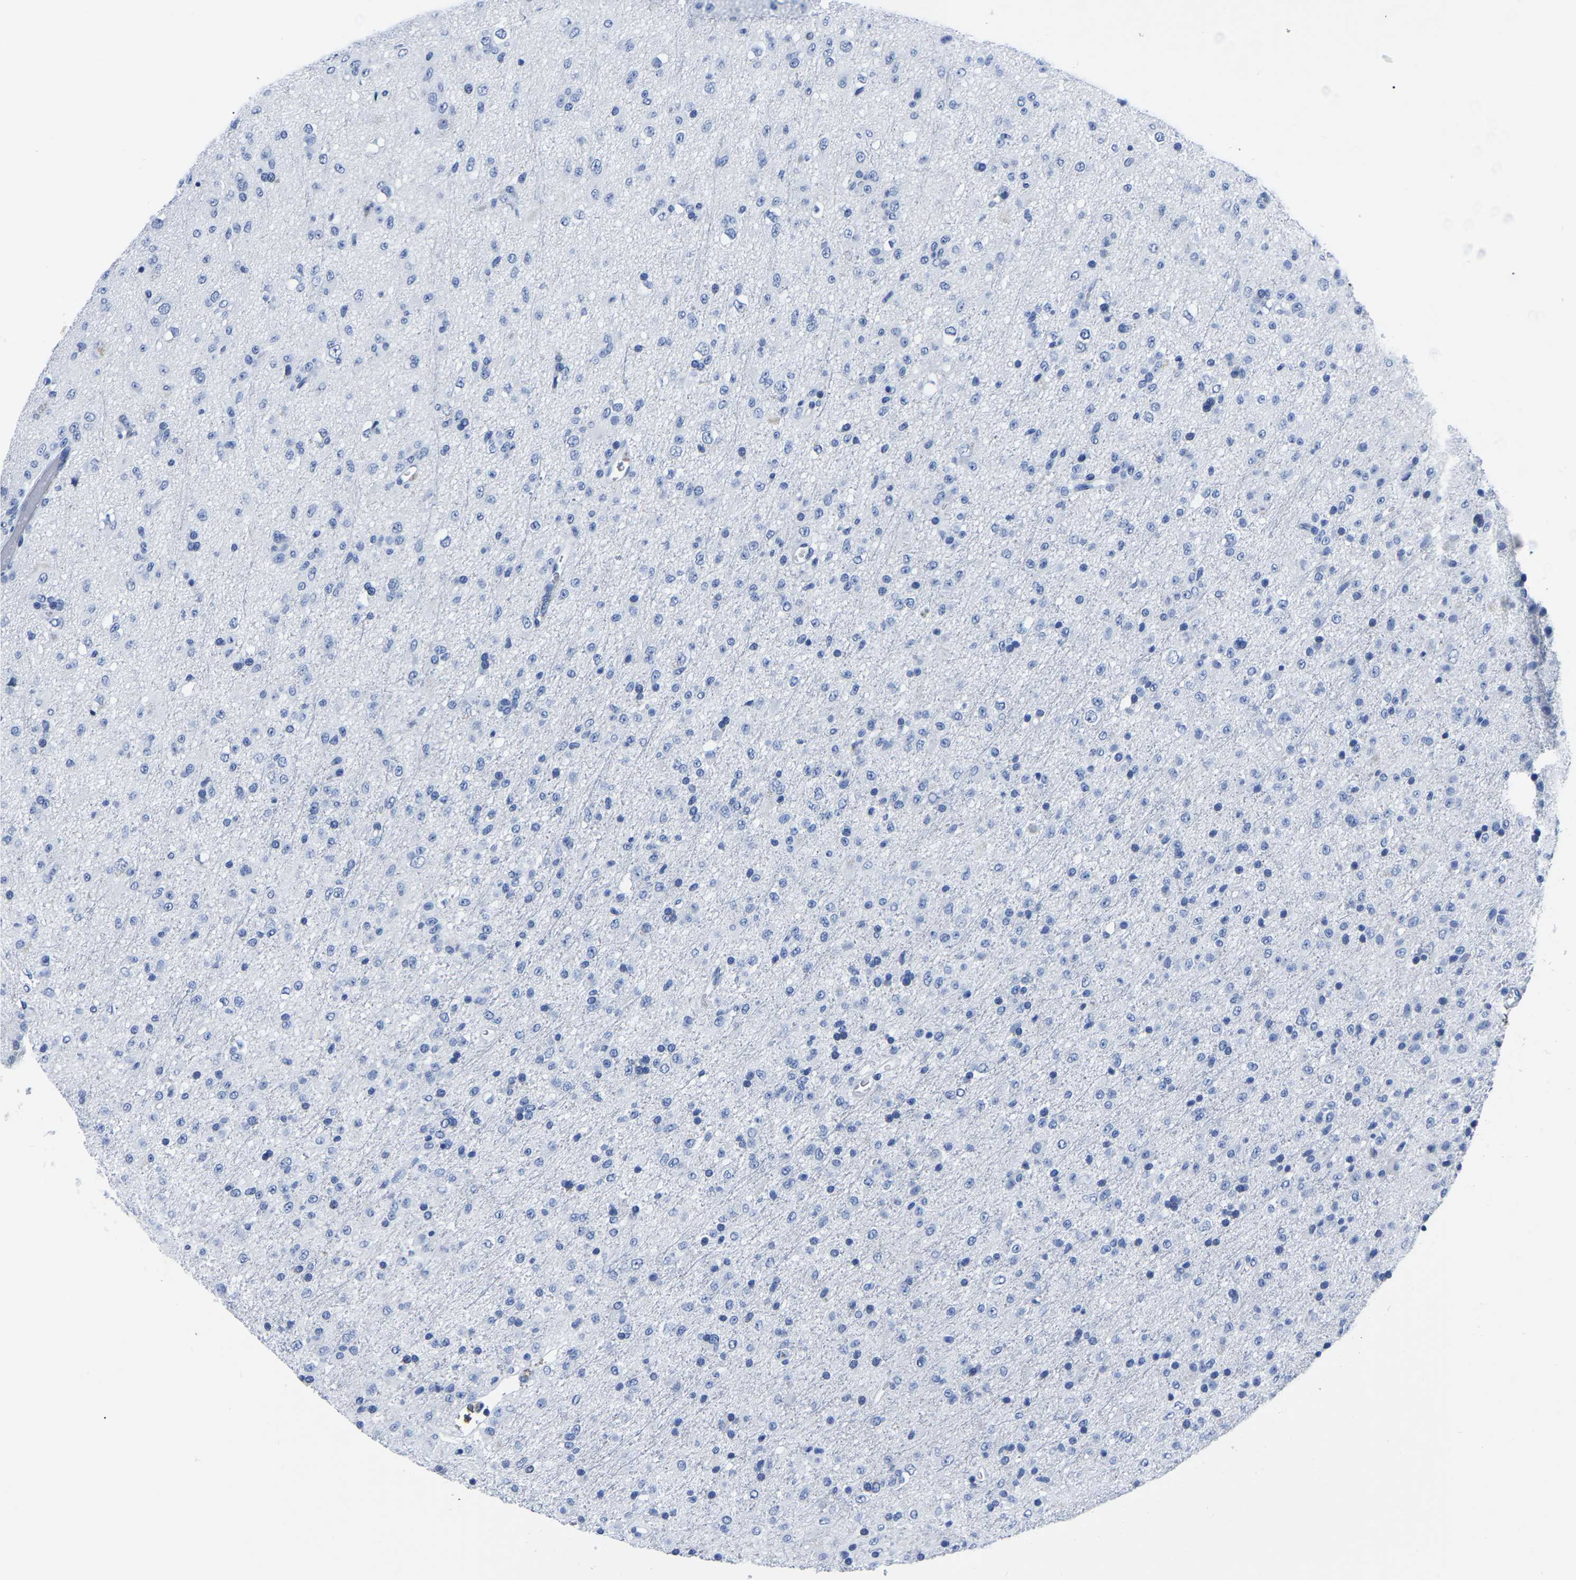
{"staining": {"intensity": "negative", "quantity": "none", "location": "none"}, "tissue": "glioma", "cell_type": "Tumor cells", "image_type": "cancer", "snomed": [{"axis": "morphology", "description": "Glioma, malignant, Low grade"}, {"axis": "topography", "description": "Brain"}], "caption": "DAB immunohistochemical staining of human glioma exhibits no significant staining in tumor cells.", "gene": "IMPG2", "patient": {"sex": "male", "age": 65}}